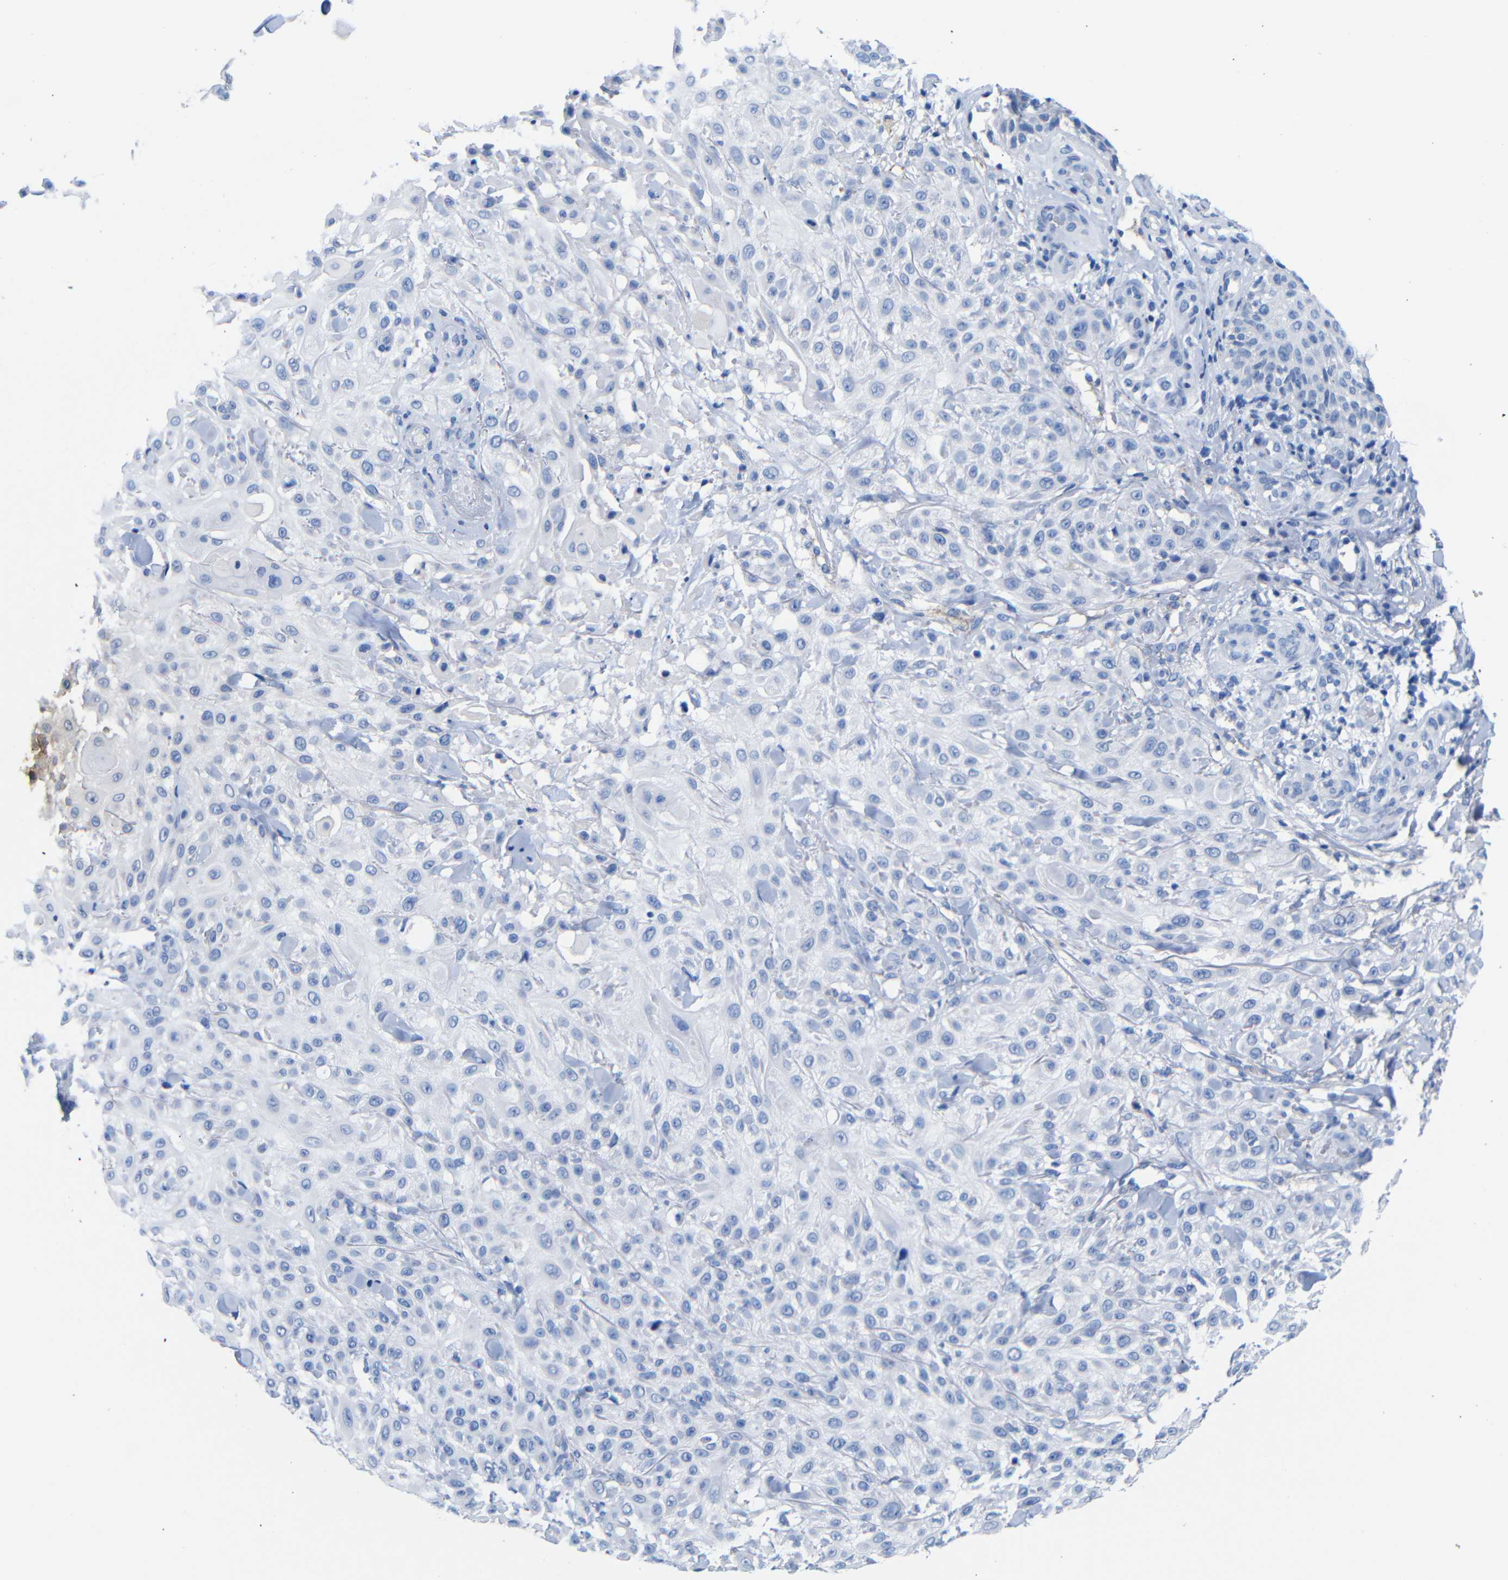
{"staining": {"intensity": "negative", "quantity": "none", "location": "none"}, "tissue": "skin cancer", "cell_type": "Tumor cells", "image_type": "cancer", "snomed": [{"axis": "morphology", "description": "Squamous cell carcinoma, NOS"}, {"axis": "topography", "description": "Skin"}], "caption": "Immunohistochemical staining of human skin cancer (squamous cell carcinoma) shows no significant staining in tumor cells. (Brightfield microscopy of DAB immunohistochemistry at high magnification).", "gene": "CGNL1", "patient": {"sex": "female", "age": 42}}